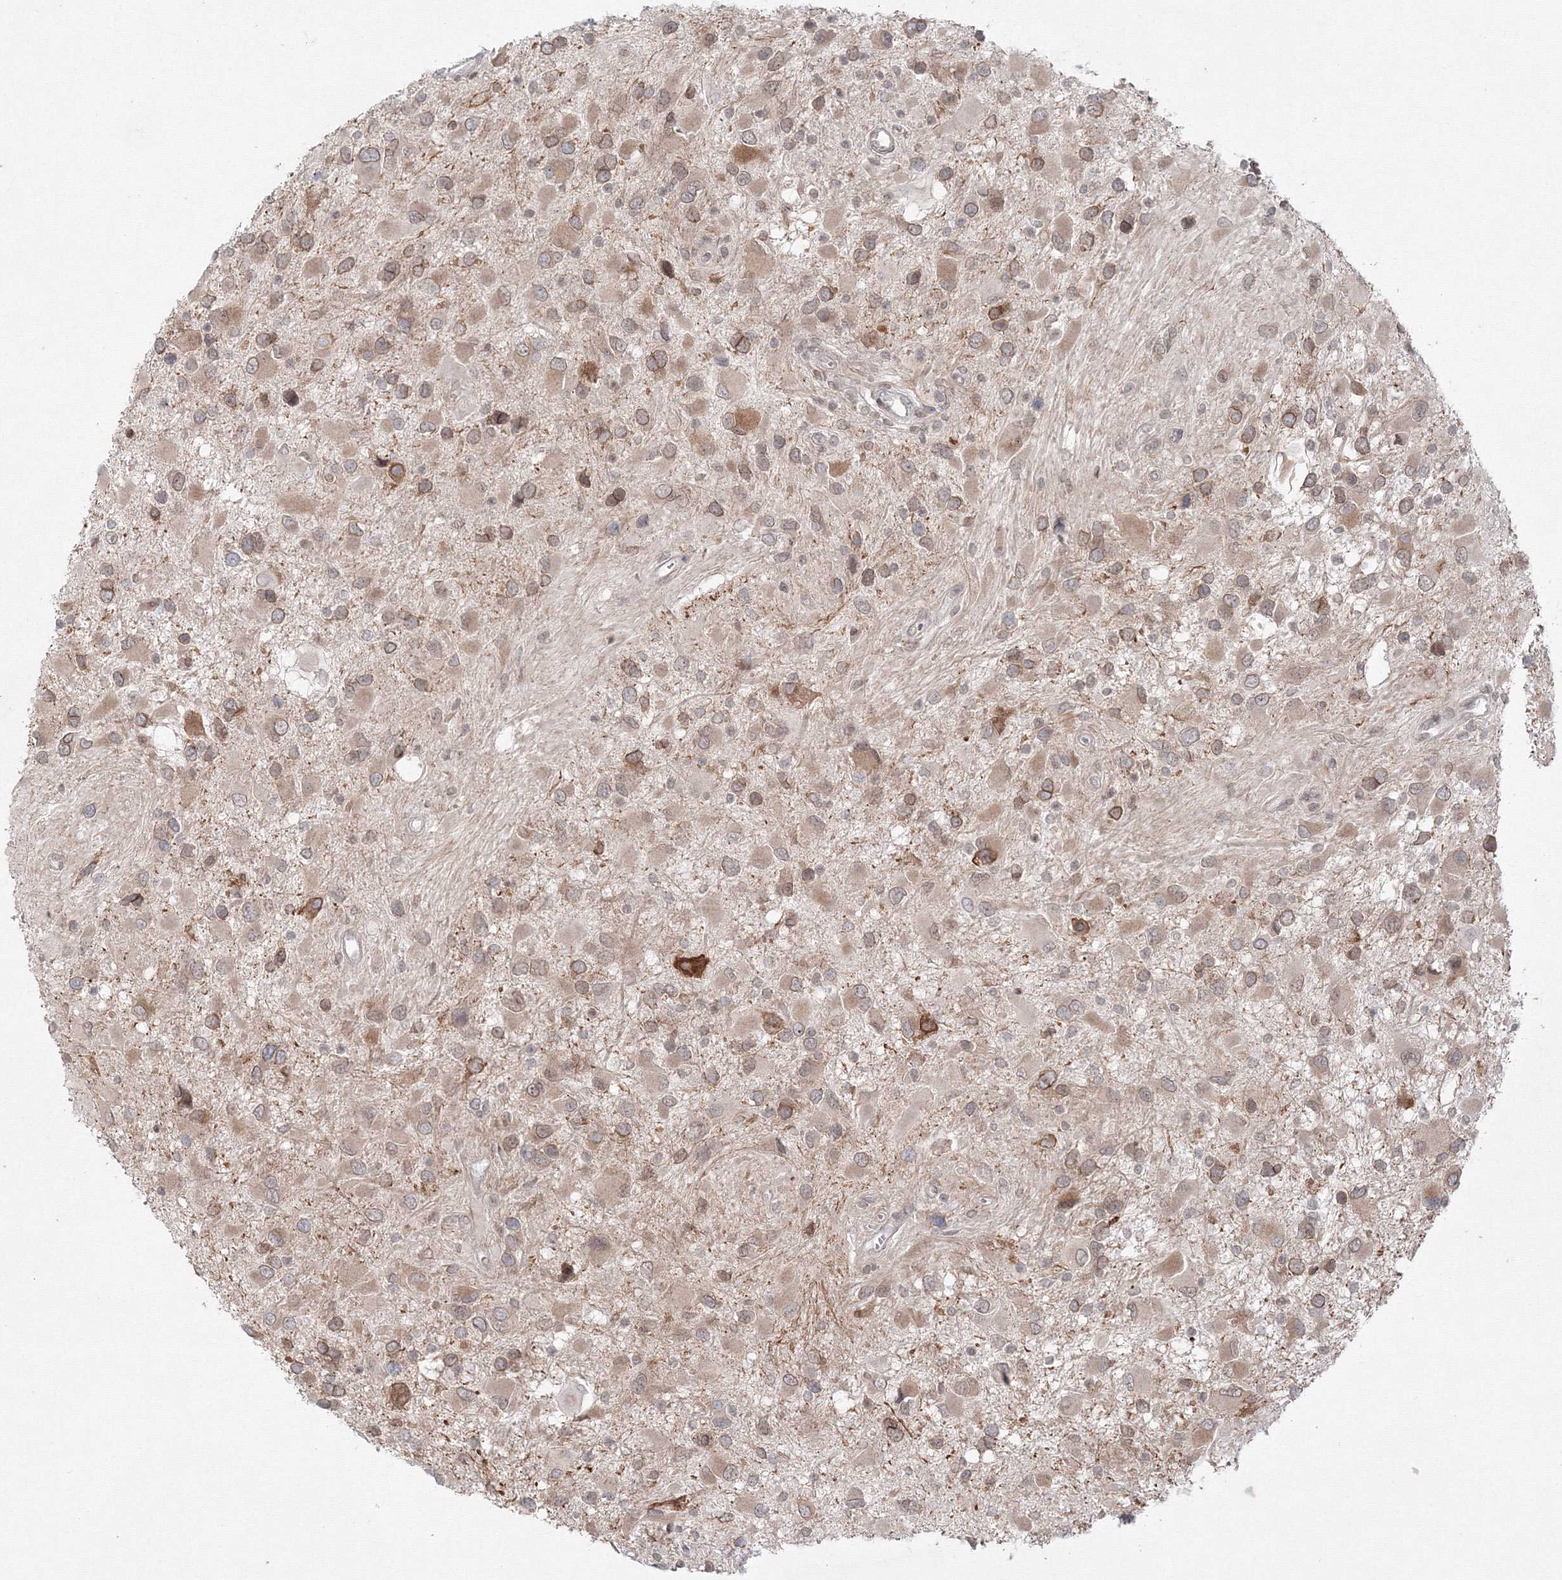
{"staining": {"intensity": "moderate", "quantity": ">75%", "location": "cytoplasmic/membranous"}, "tissue": "glioma", "cell_type": "Tumor cells", "image_type": "cancer", "snomed": [{"axis": "morphology", "description": "Glioma, malignant, High grade"}, {"axis": "topography", "description": "Brain"}], "caption": "Immunohistochemistry (IHC) histopathology image of neoplastic tissue: human glioma stained using IHC reveals medium levels of moderate protein expression localized specifically in the cytoplasmic/membranous of tumor cells, appearing as a cytoplasmic/membranous brown color.", "gene": "KIF4A", "patient": {"sex": "male", "age": 53}}